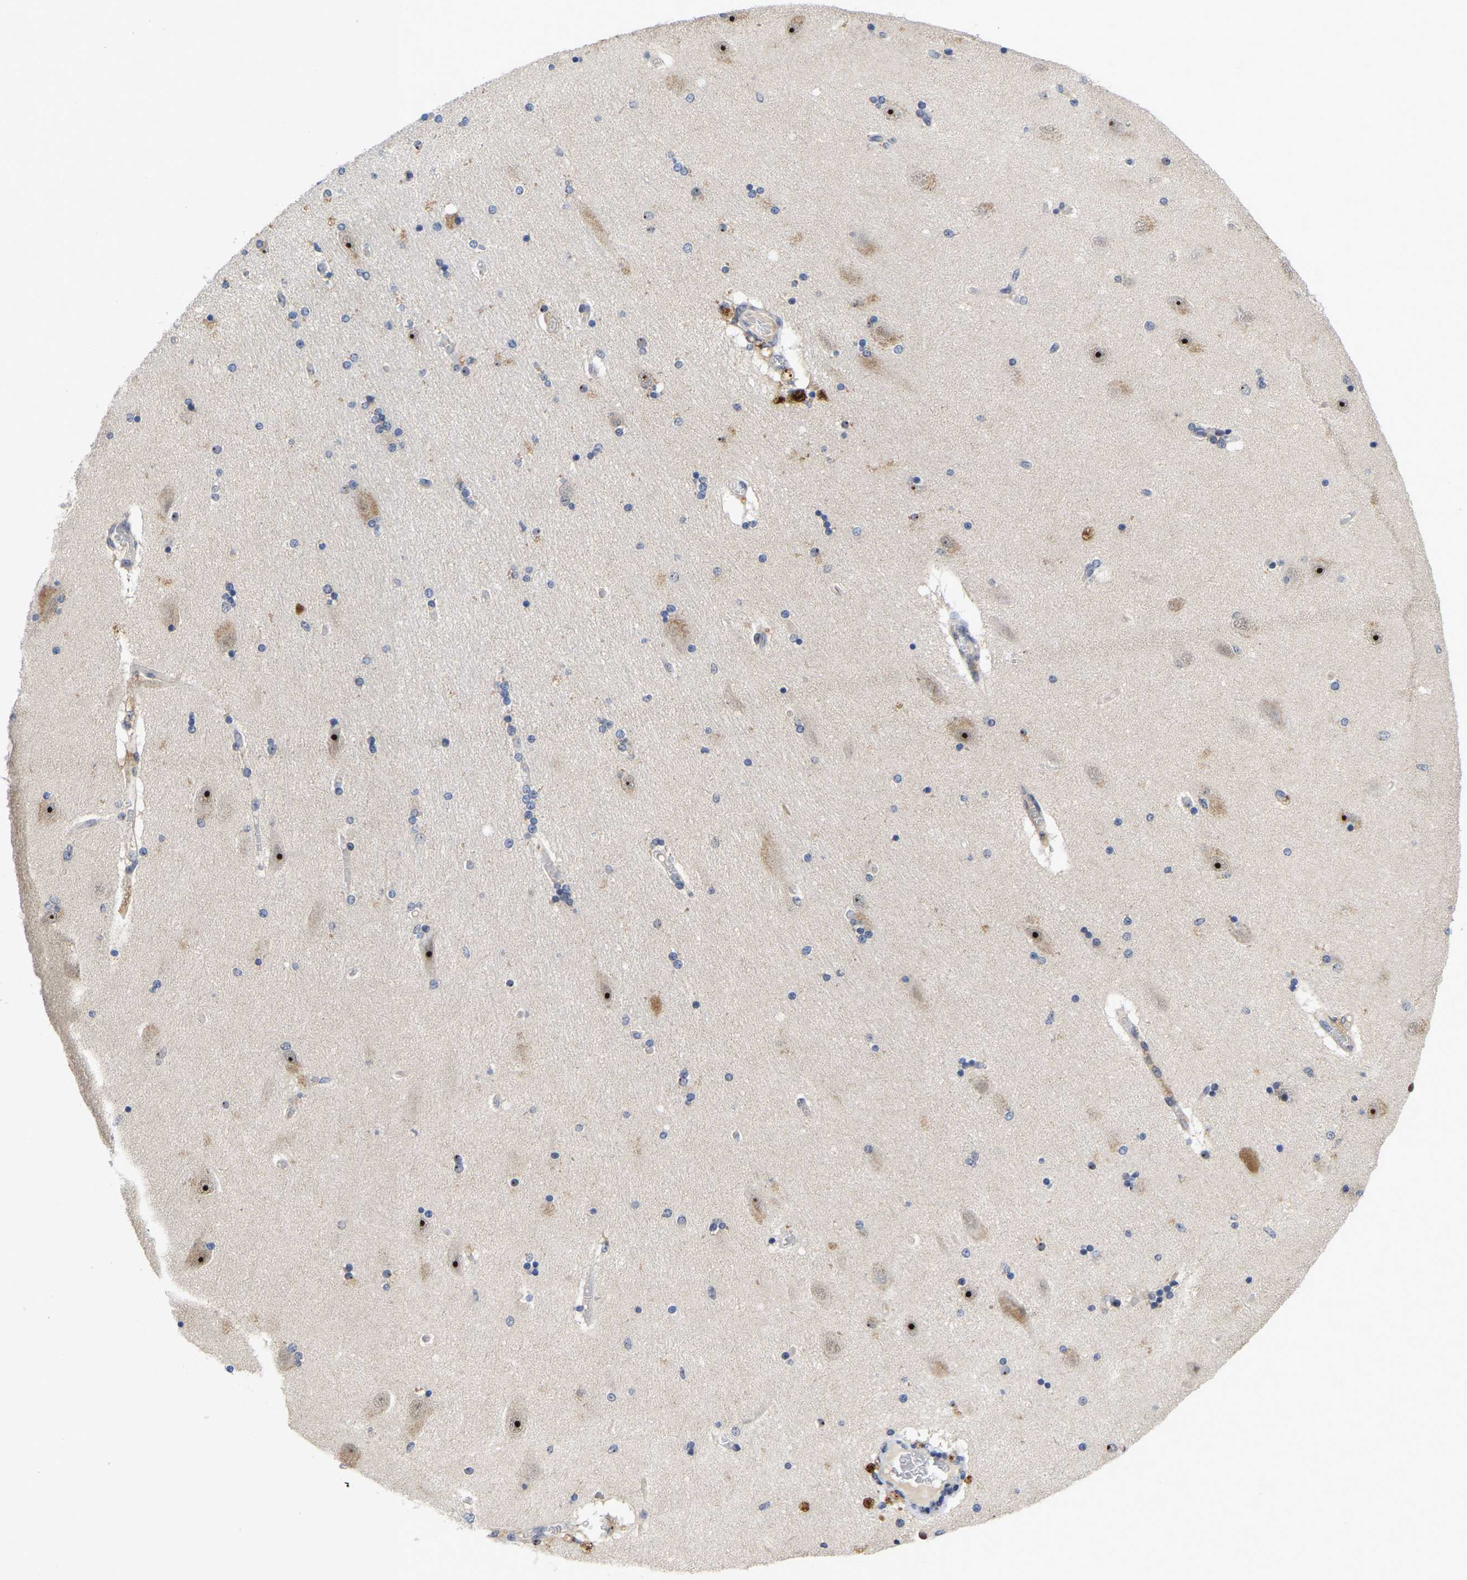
{"staining": {"intensity": "negative", "quantity": "none", "location": "none"}, "tissue": "hippocampus", "cell_type": "Glial cells", "image_type": "normal", "snomed": [{"axis": "morphology", "description": "Normal tissue, NOS"}, {"axis": "topography", "description": "Hippocampus"}], "caption": "The histopathology image shows no significant staining in glial cells of hippocampus.", "gene": "NLE1", "patient": {"sex": "female", "age": 54}}